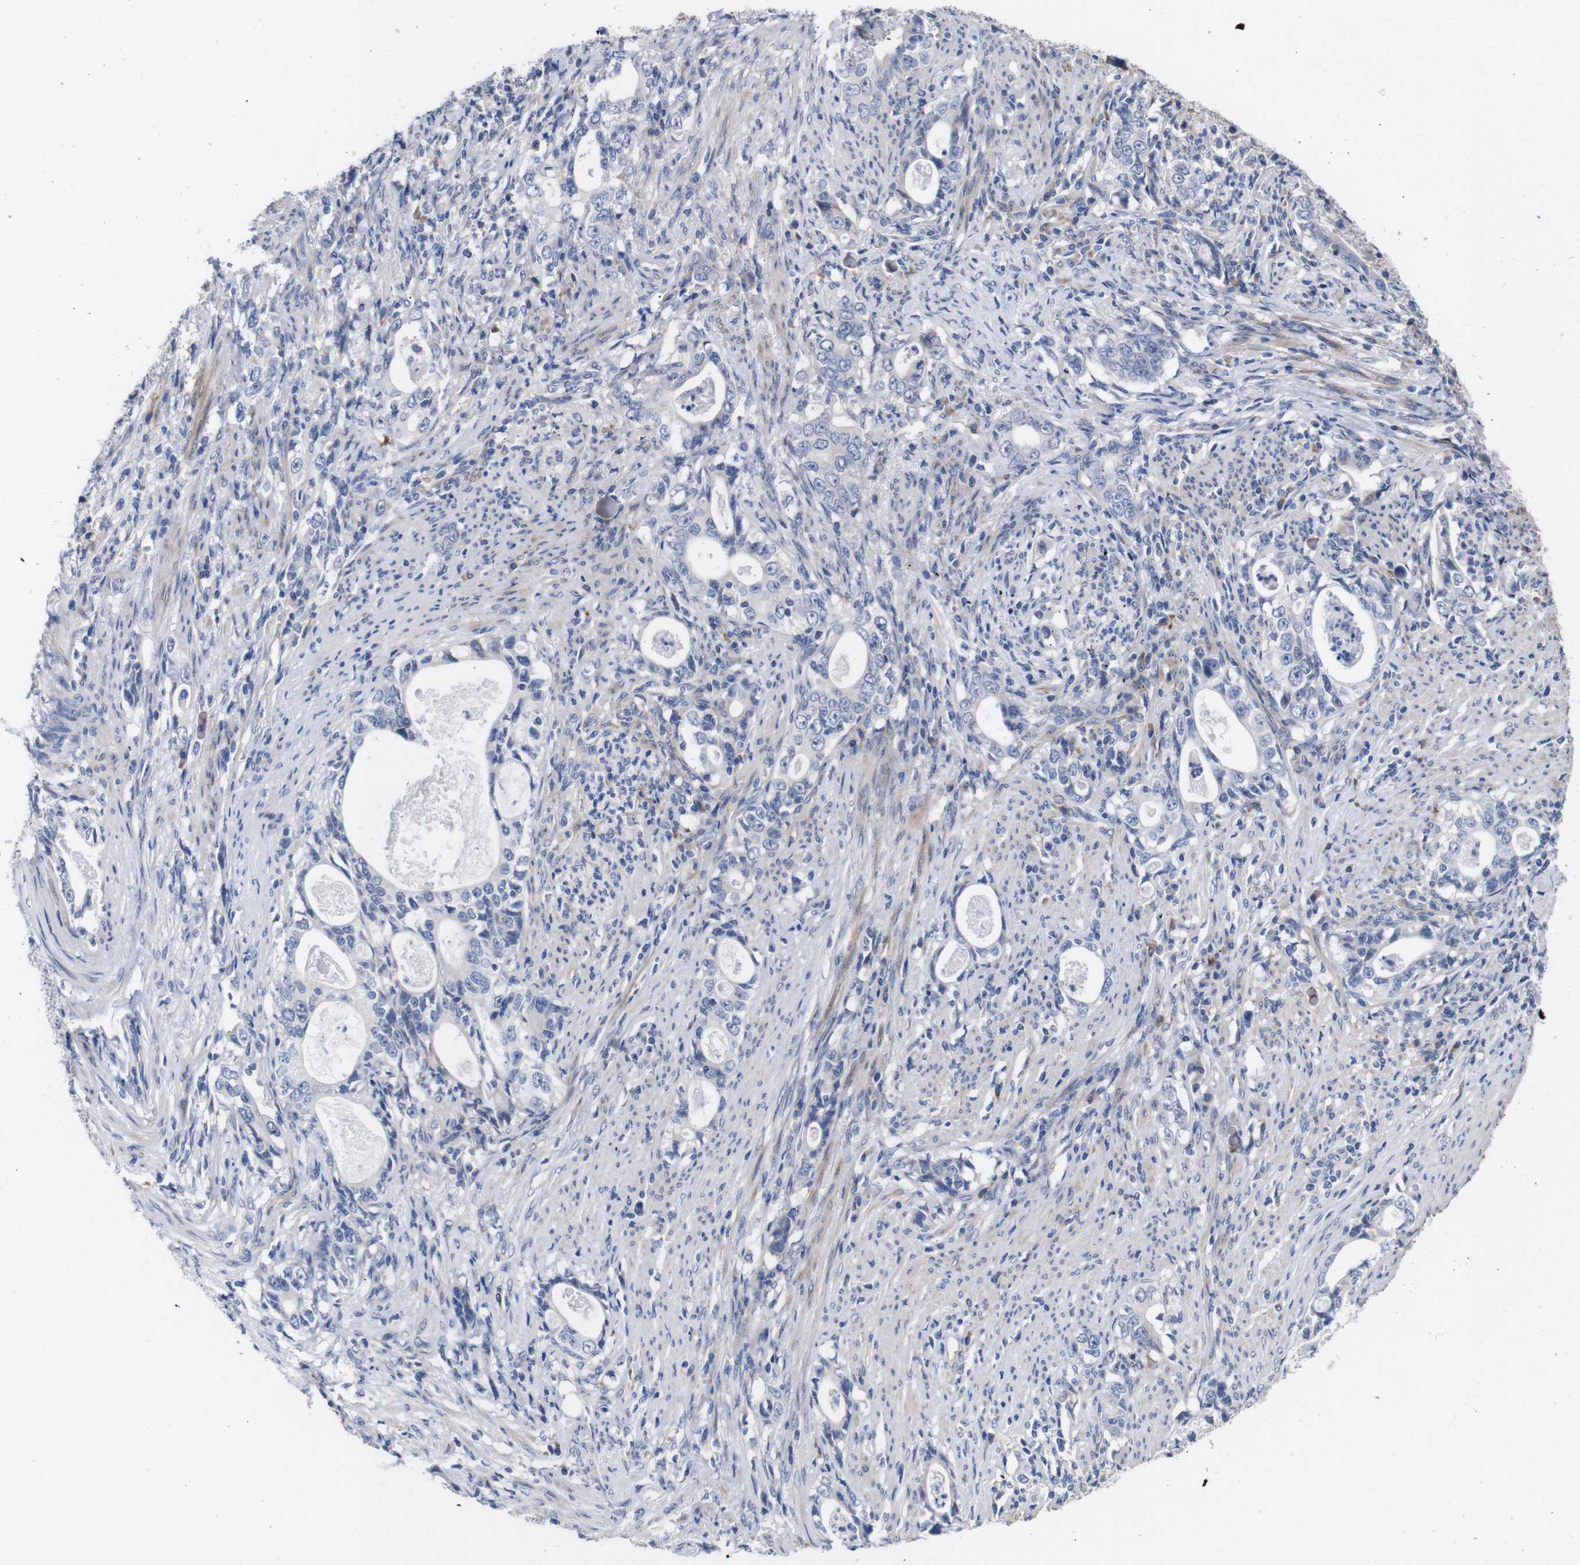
{"staining": {"intensity": "negative", "quantity": "none", "location": "none"}, "tissue": "stomach cancer", "cell_type": "Tumor cells", "image_type": "cancer", "snomed": [{"axis": "morphology", "description": "Adenocarcinoma, NOS"}, {"axis": "topography", "description": "Stomach, lower"}], "caption": "DAB (3,3'-diaminobenzidine) immunohistochemical staining of stomach cancer (adenocarcinoma) demonstrates no significant expression in tumor cells.", "gene": "TCEAL9", "patient": {"sex": "female", "age": 72}}